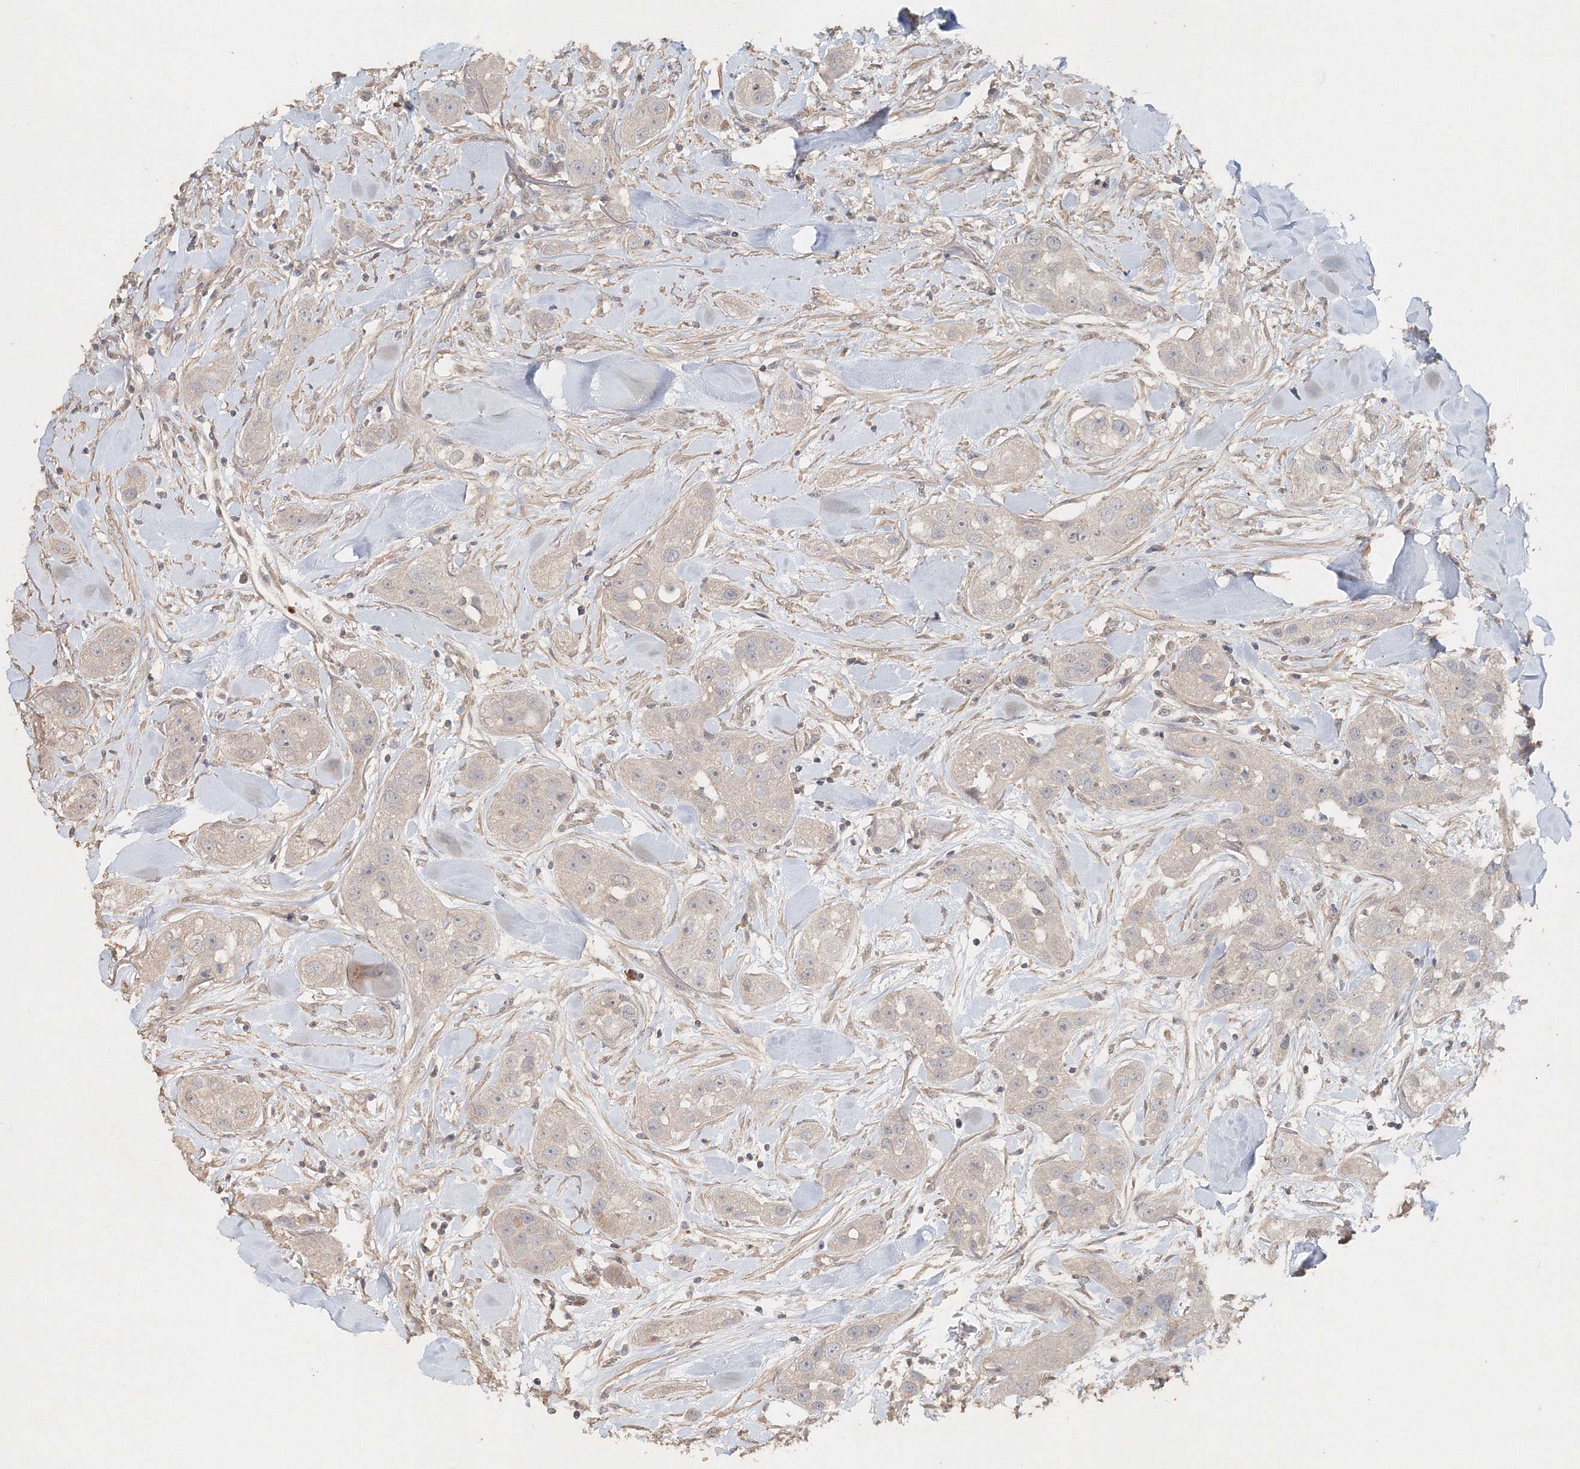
{"staining": {"intensity": "negative", "quantity": "none", "location": "none"}, "tissue": "head and neck cancer", "cell_type": "Tumor cells", "image_type": "cancer", "snomed": [{"axis": "morphology", "description": "Normal tissue, NOS"}, {"axis": "morphology", "description": "Squamous cell carcinoma, NOS"}, {"axis": "topography", "description": "Skeletal muscle"}, {"axis": "topography", "description": "Head-Neck"}], "caption": "This is an immunohistochemistry (IHC) image of human head and neck cancer (squamous cell carcinoma). There is no staining in tumor cells.", "gene": "NALF2", "patient": {"sex": "male", "age": 51}}